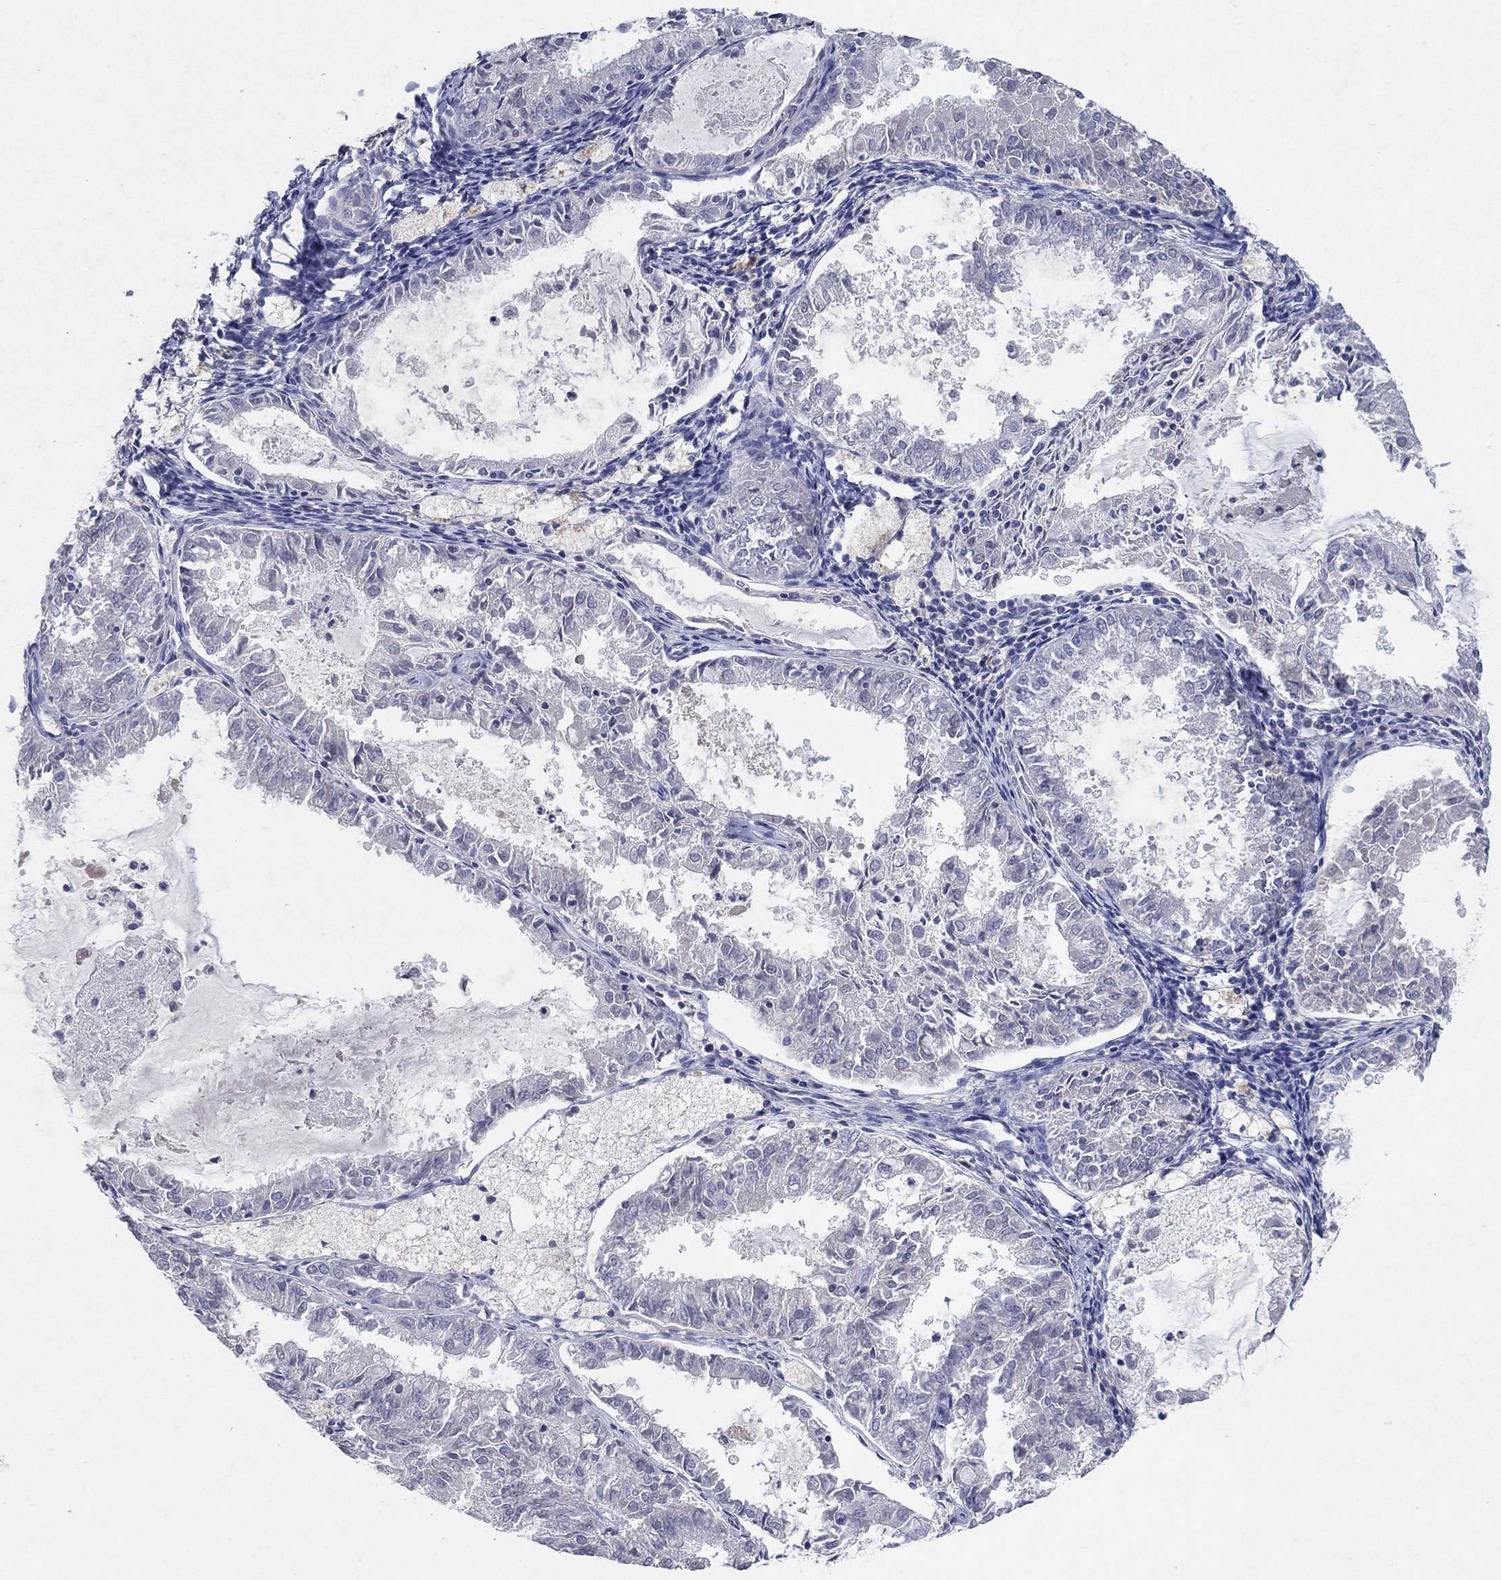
{"staining": {"intensity": "negative", "quantity": "none", "location": "none"}, "tissue": "endometrial cancer", "cell_type": "Tumor cells", "image_type": "cancer", "snomed": [{"axis": "morphology", "description": "Adenocarcinoma, NOS"}, {"axis": "topography", "description": "Endometrium"}], "caption": "Histopathology image shows no significant protein expression in tumor cells of adenocarcinoma (endometrial).", "gene": "KRT40", "patient": {"sex": "female", "age": 57}}